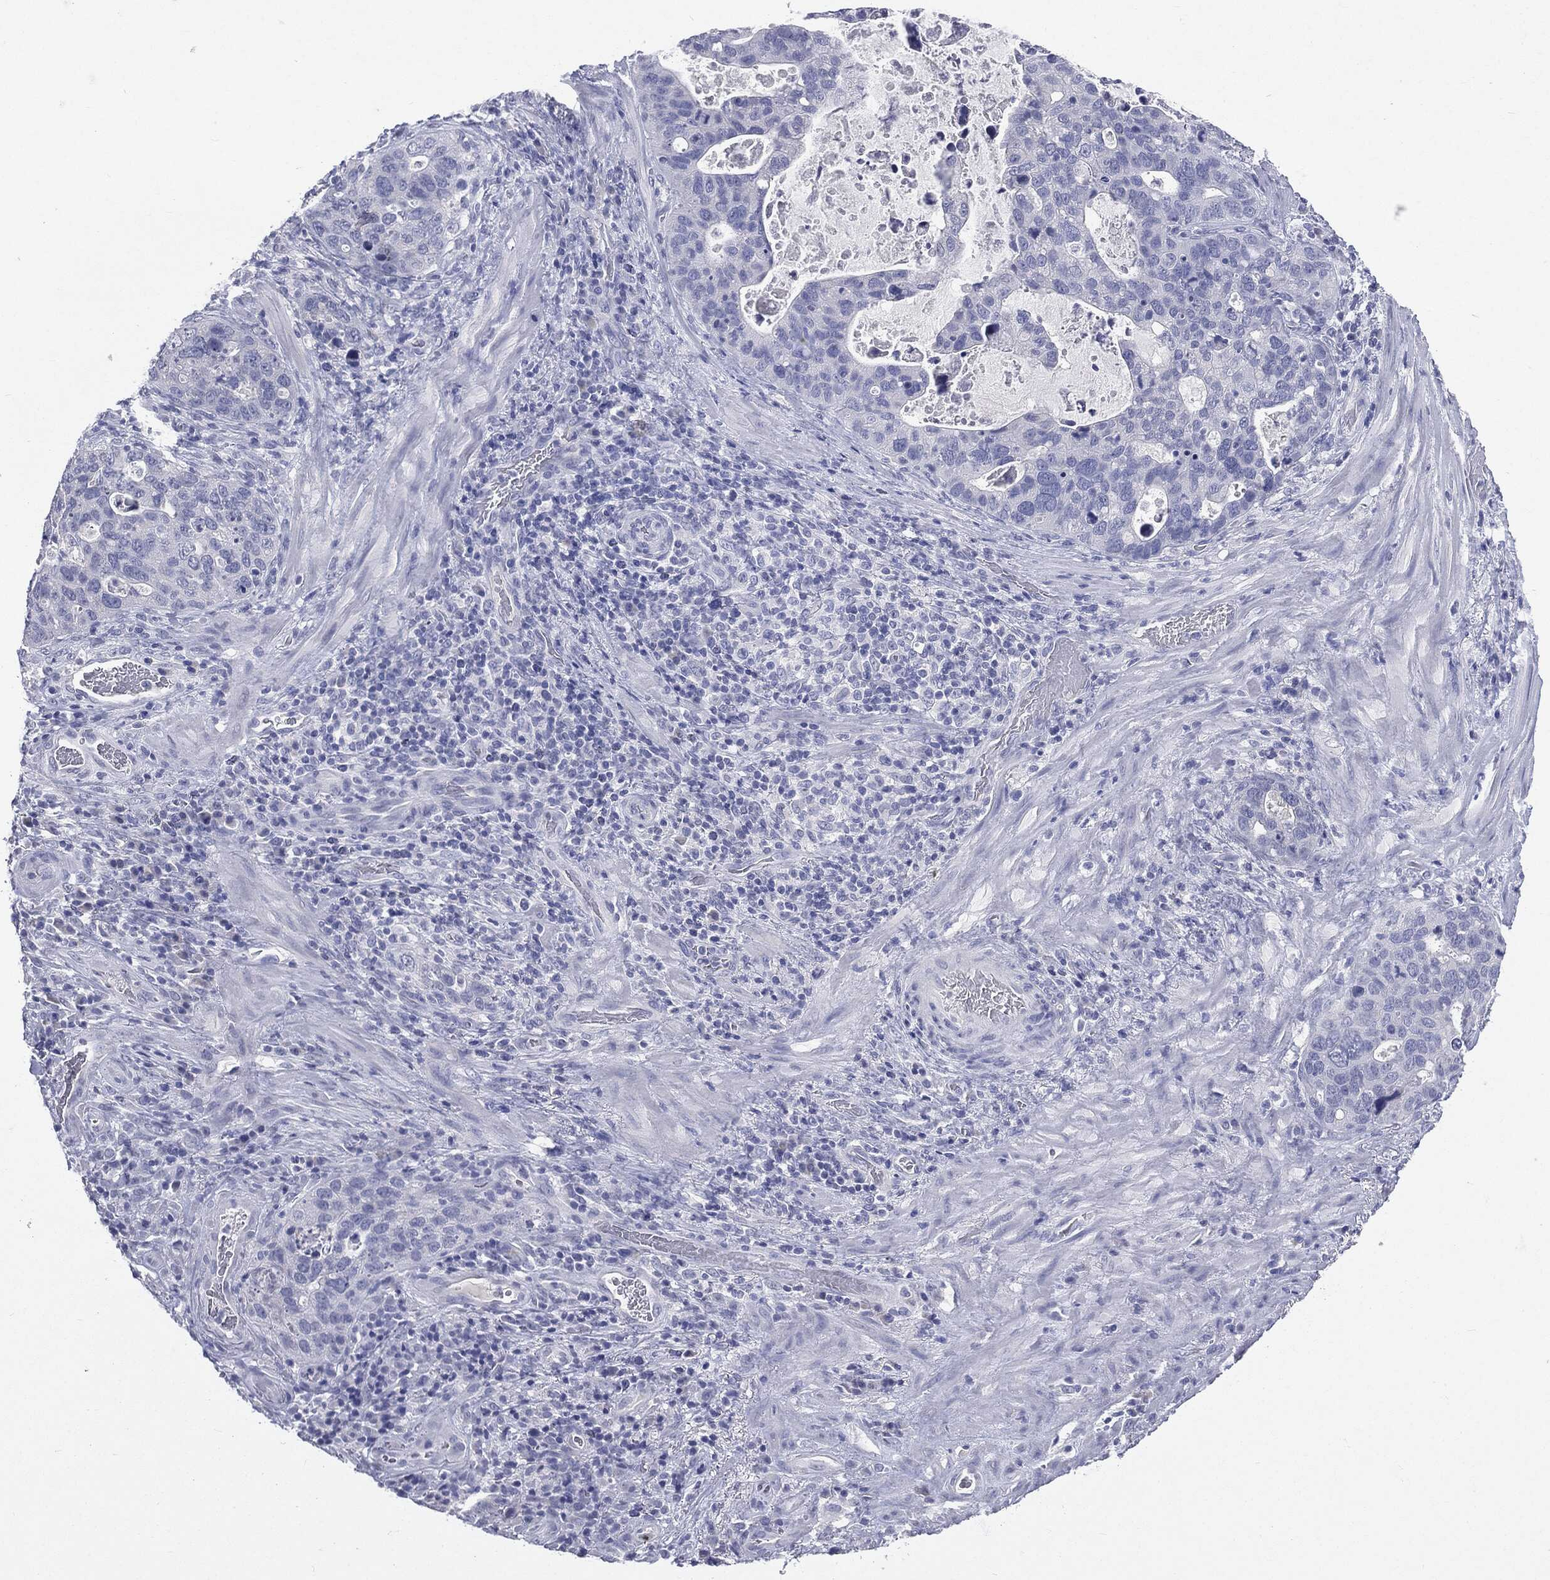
{"staining": {"intensity": "negative", "quantity": "none", "location": "none"}, "tissue": "stomach cancer", "cell_type": "Tumor cells", "image_type": "cancer", "snomed": [{"axis": "morphology", "description": "Adenocarcinoma, NOS"}, {"axis": "topography", "description": "Stomach"}], "caption": "Tumor cells are negative for protein expression in human adenocarcinoma (stomach).", "gene": "TSHB", "patient": {"sex": "male", "age": 54}}